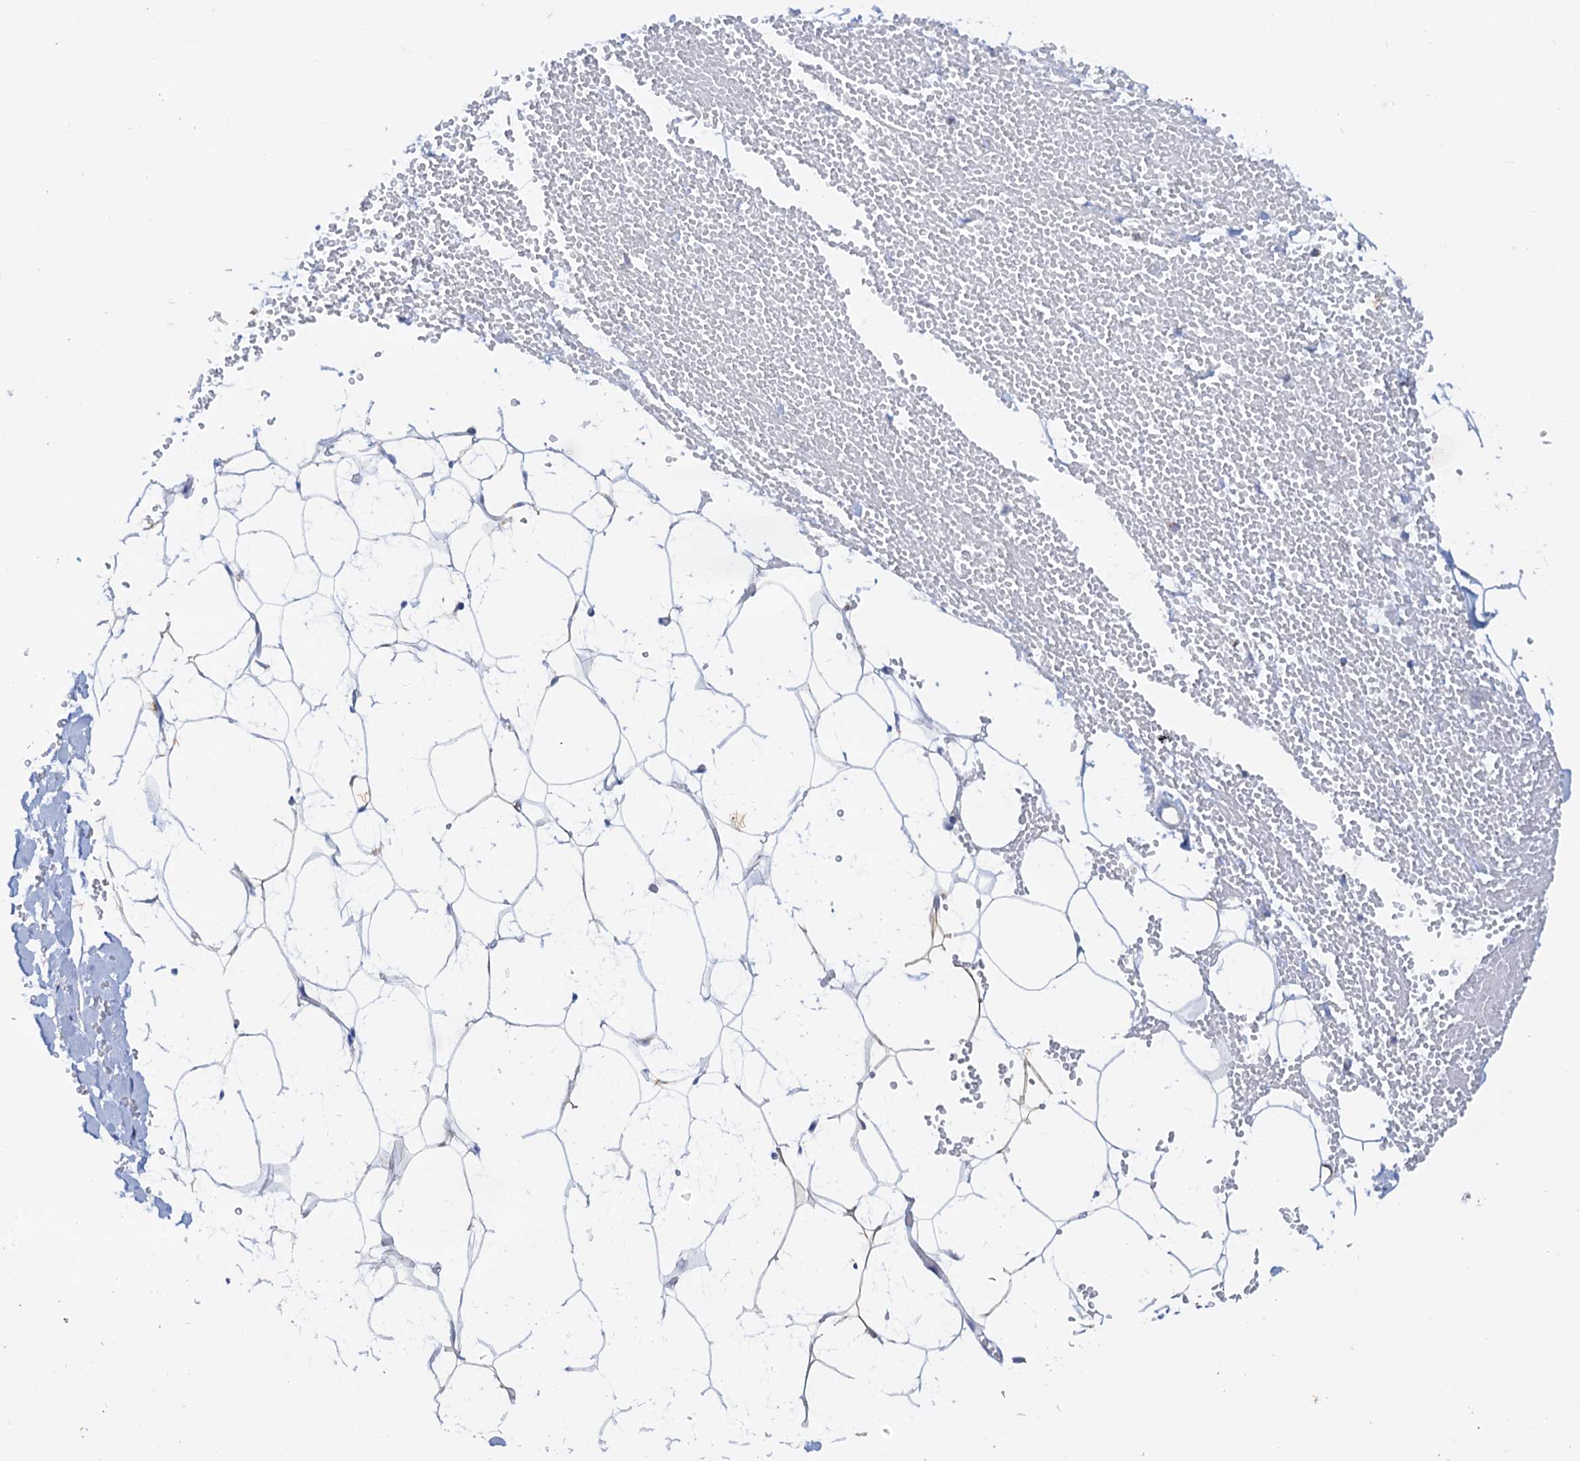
{"staining": {"intensity": "negative", "quantity": "none", "location": "none"}, "tissue": "adipose tissue", "cell_type": "Adipocytes", "image_type": "normal", "snomed": [{"axis": "morphology", "description": "Normal tissue, NOS"}, {"axis": "topography", "description": "Breast"}], "caption": "The histopathology image demonstrates no staining of adipocytes in normal adipose tissue.", "gene": "C2CD3", "patient": {"sex": "female", "age": 23}}